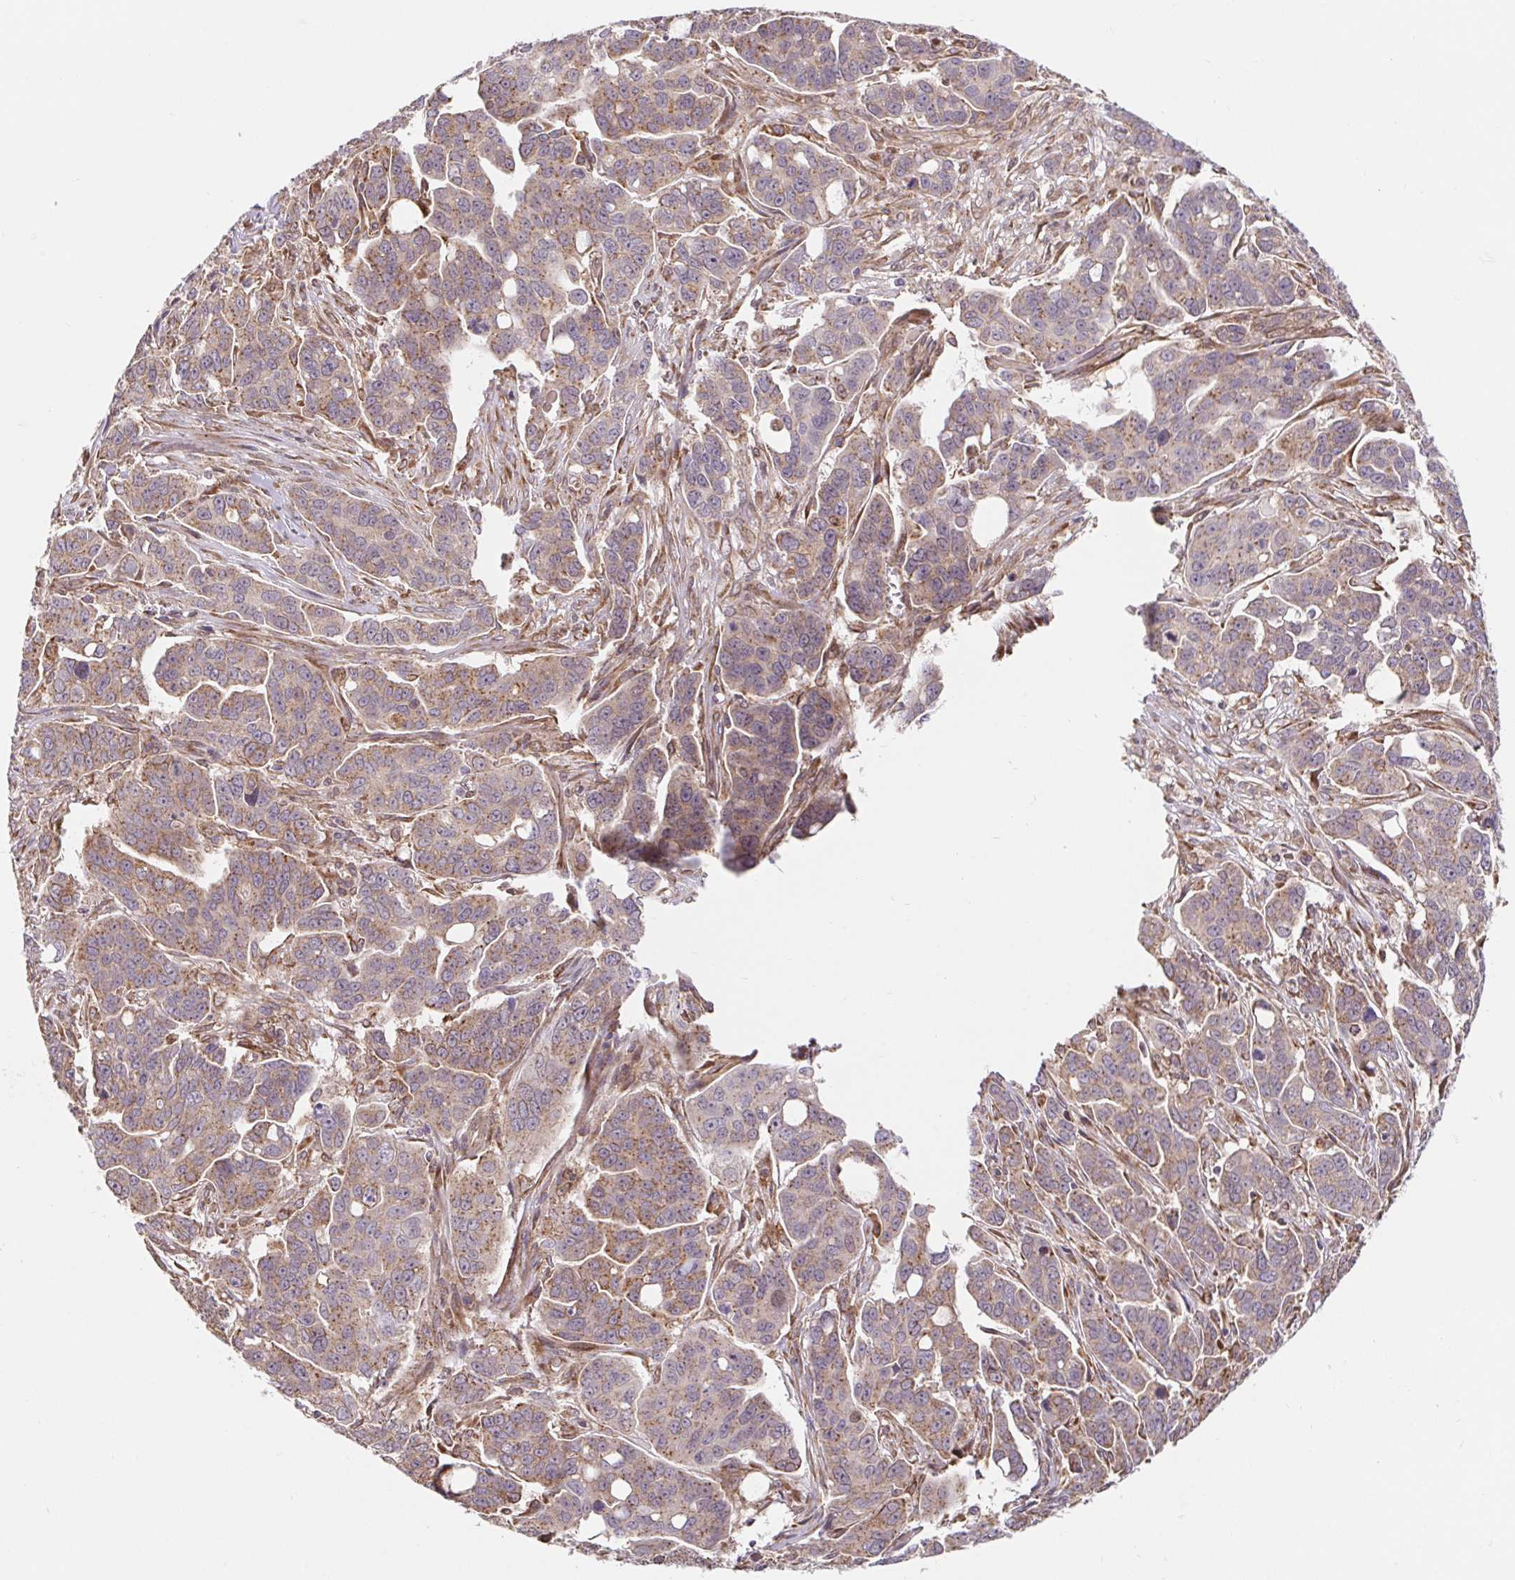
{"staining": {"intensity": "weak", "quantity": "25%-75%", "location": "cytoplasmic/membranous"}, "tissue": "ovarian cancer", "cell_type": "Tumor cells", "image_type": "cancer", "snomed": [{"axis": "morphology", "description": "Carcinoma, endometroid"}, {"axis": "topography", "description": "Ovary"}], "caption": "Tumor cells demonstrate weak cytoplasmic/membranous expression in approximately 25%-75% of cells in endometroid carcinoma (ovarian). (DAB IHC with brightfield microscopy, high magnification).", "gene": "LYPD5", "patient": {"sex": "female", "age": 78}}